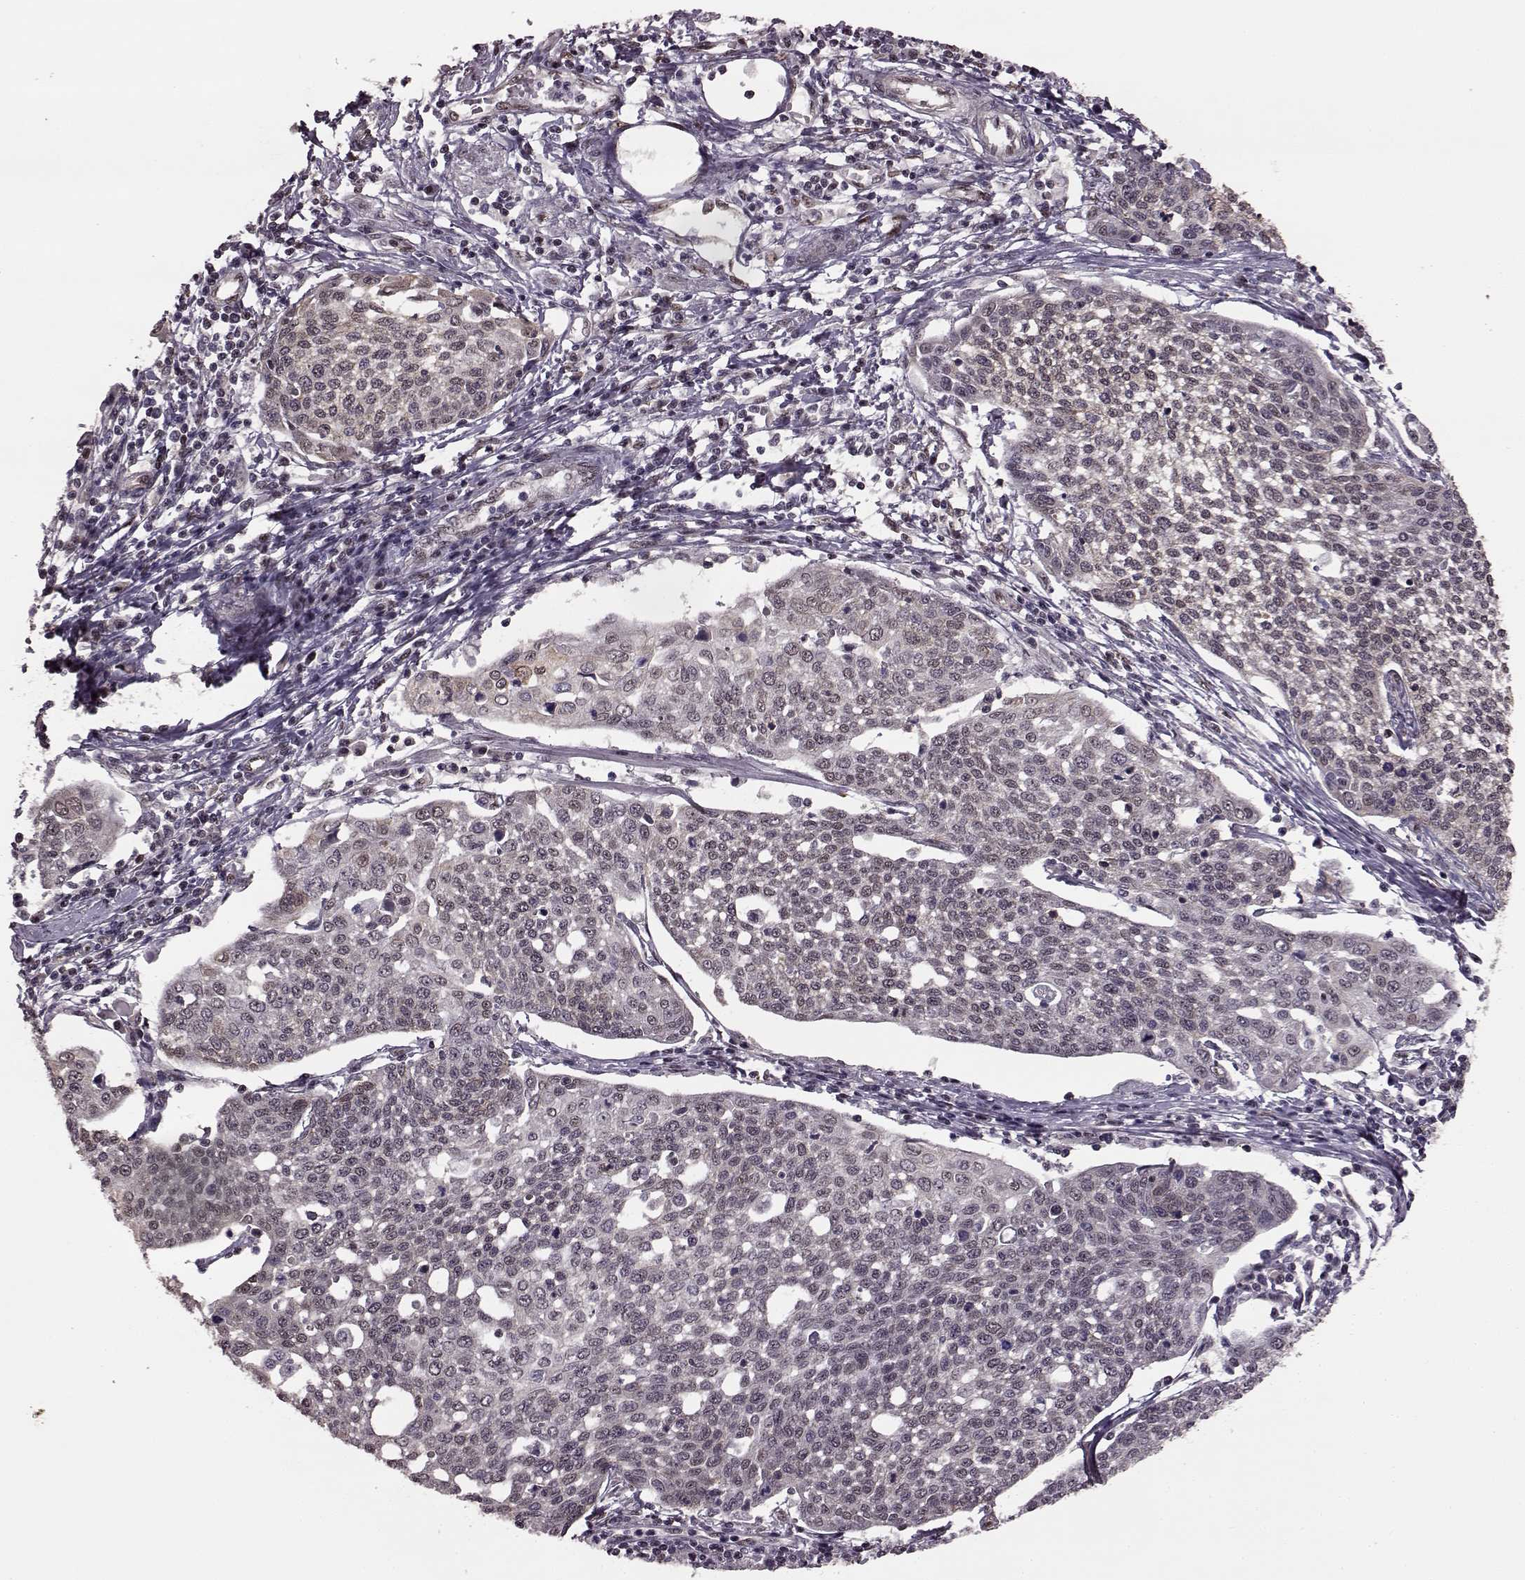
{"staining": {"intensity": "negative", "quantity": "none", "location": "none"}, "tissue": "cervical cancer", "cell_type": "Tumor cells", "image_type": "cancer", "snomed": [{"axis": "morphology", "description": "Squamous cell carcinoma, NOS"}, {"axis": "topography", "description": "Cervix"}], "caption": "This micrograph is of cervical squamous cell carcinoma stained with IHC to label a protein in brown with the nuclei are counter-stained blue. There is no expression in tumor cells.", "gene": "FTO", "patient": {"sex": "female", "age": 34}}